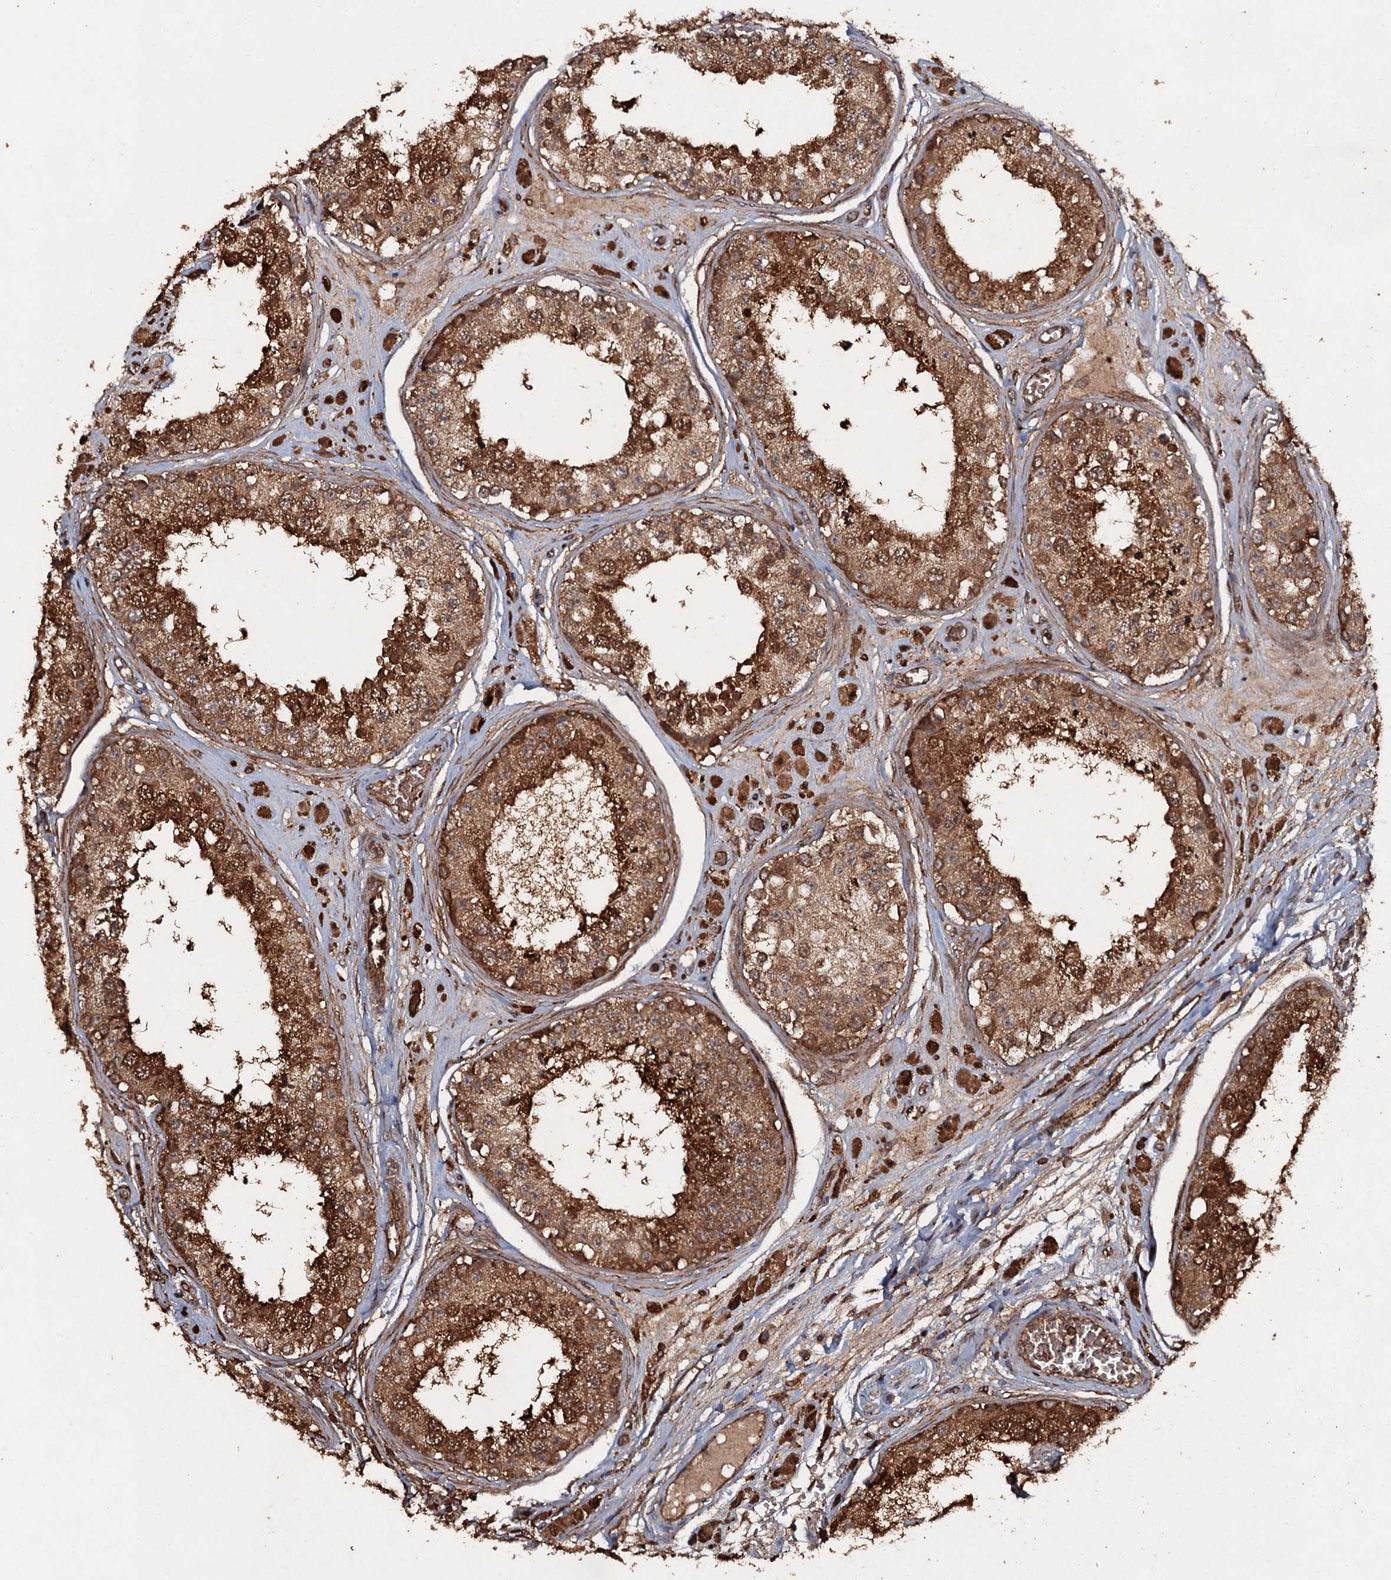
{"staining": {"intensity": "strong", "quantity": ">75%", "location": "cytoplasmic/membranous"}, "tissue": "testis", "cell_type": "Cells in seminiferous ducts", "image_type": "normal", "snomed": [{"axis": "morphology", "description": "Normal tissue, NOS"}, {"axis": "topography", "description": "Testis"}], "caption": "Cells in seminiferous ducts reveal high levels of strong cytoplasmic/membranous expression in approximately >75% of cells in normal testis.", "gene": "ADGRG3", "patient": {"sex": "male", "age": 25}}